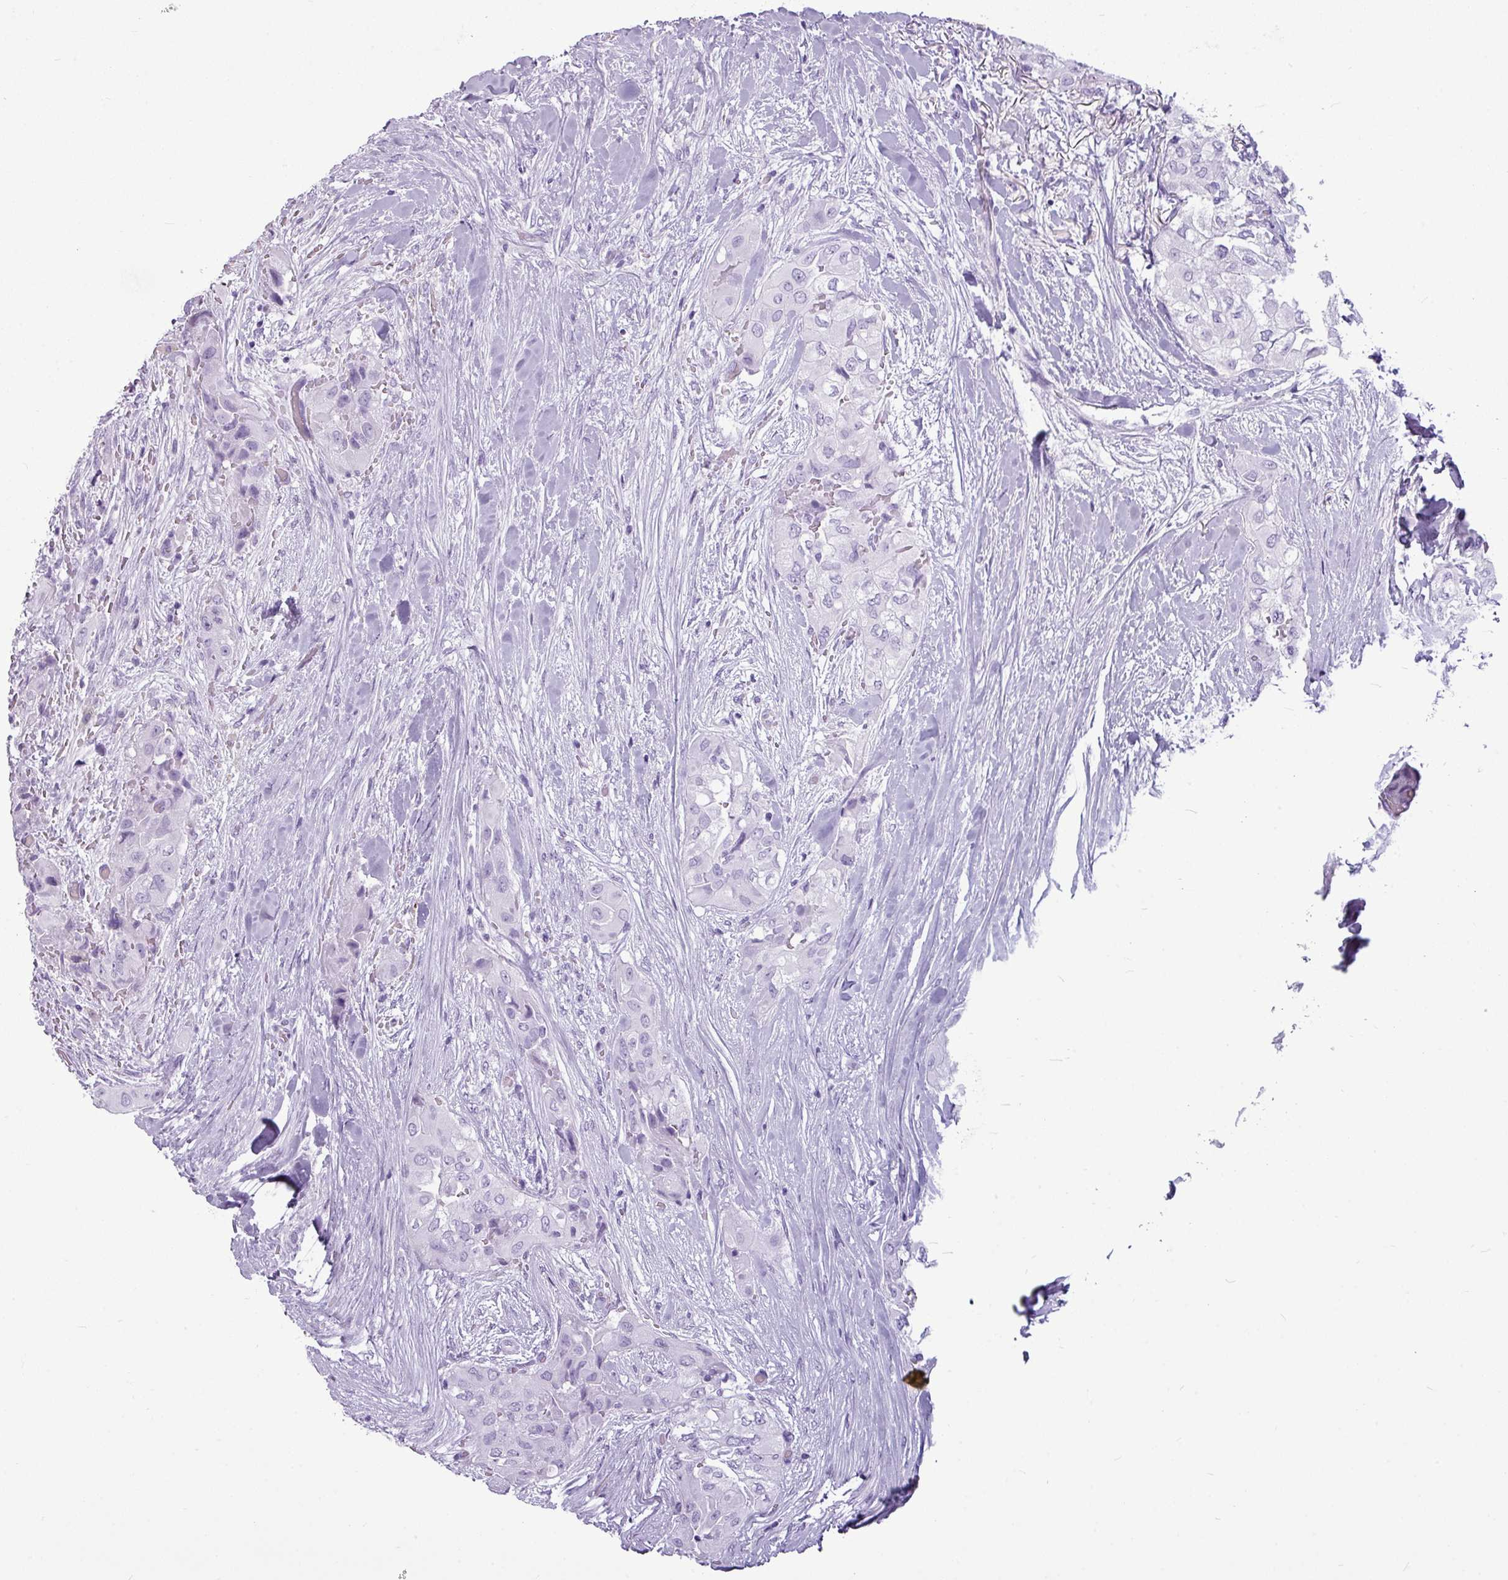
{"staining": {"intensity": "negative", "quantity": "none", "location": "none"}, "tissue": "thyroid cancer", "cell_type": "Tumor cells", "image_type": "cancer", "snomed": [{"axis": "morphology", "description": "Papillary adenocarcinoma, NOS"}, {"axis": "topography", "description": "Thyroid gland"}], "caption": "The image reveals no significant staining in tumor cells of papillary adenocarcinoma (thyroid).", "gene": "AMY1B", "patient": {"sex": "female", "age": 59}}